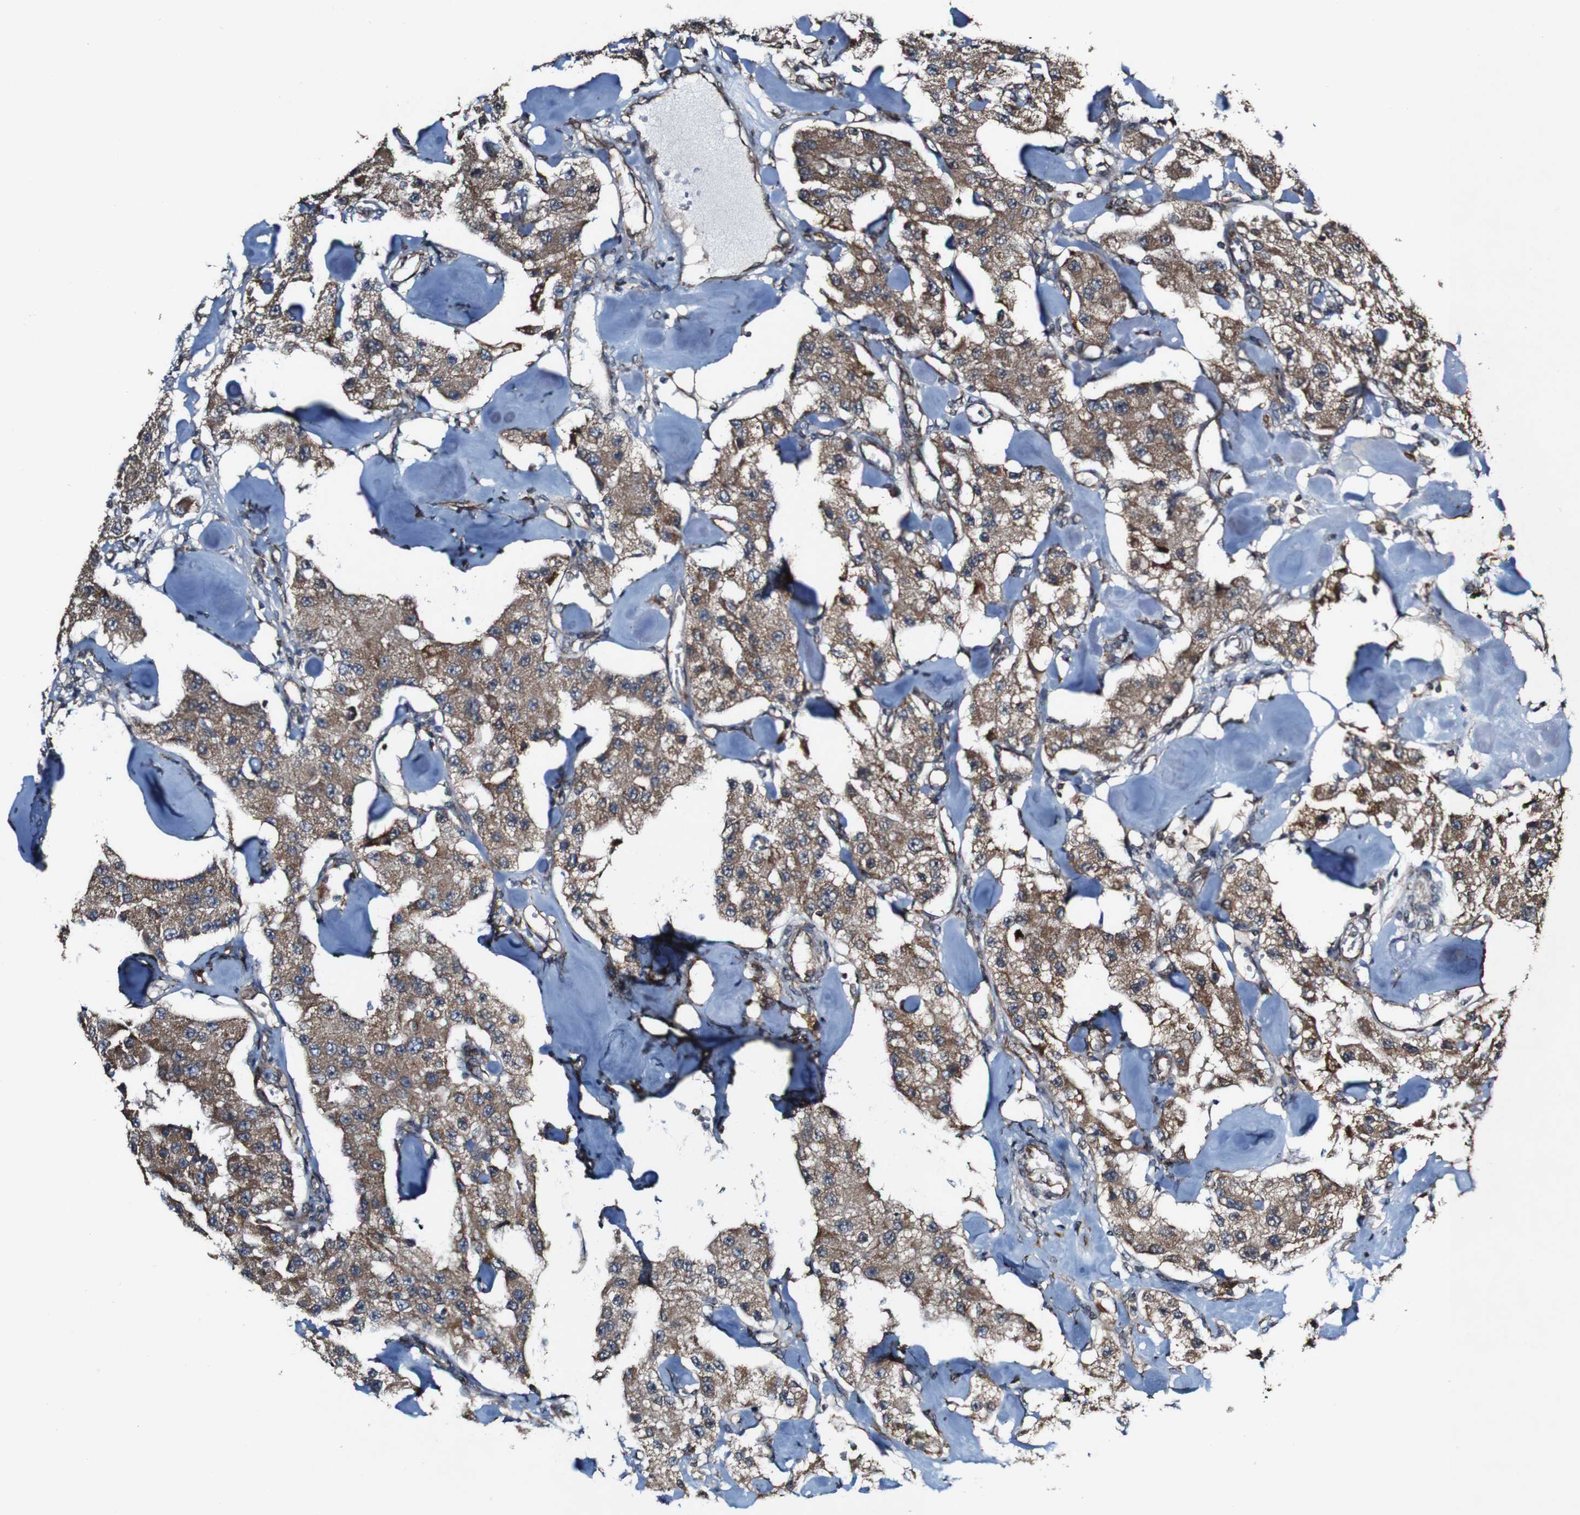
{"staining": {"intensity": "strong", "quantity": "25%-75%", "location": "cytoplasmic/membranous"}, "tissue": "carcinoid", "cell_type": "Tumor cells", "image_type": "cancer", "snomed": [{"axis": "morphology", "description": "Carcinoid, malignant, NOS"}, {"axis": "topography", "description": "Pancreas"}], "caption": "Carcinoid (malignant) stained with a protein marker reveals strong staining in tumor cells.", "gene": "BTN3A3", "patient": {"sex": "male", "age": 41}}